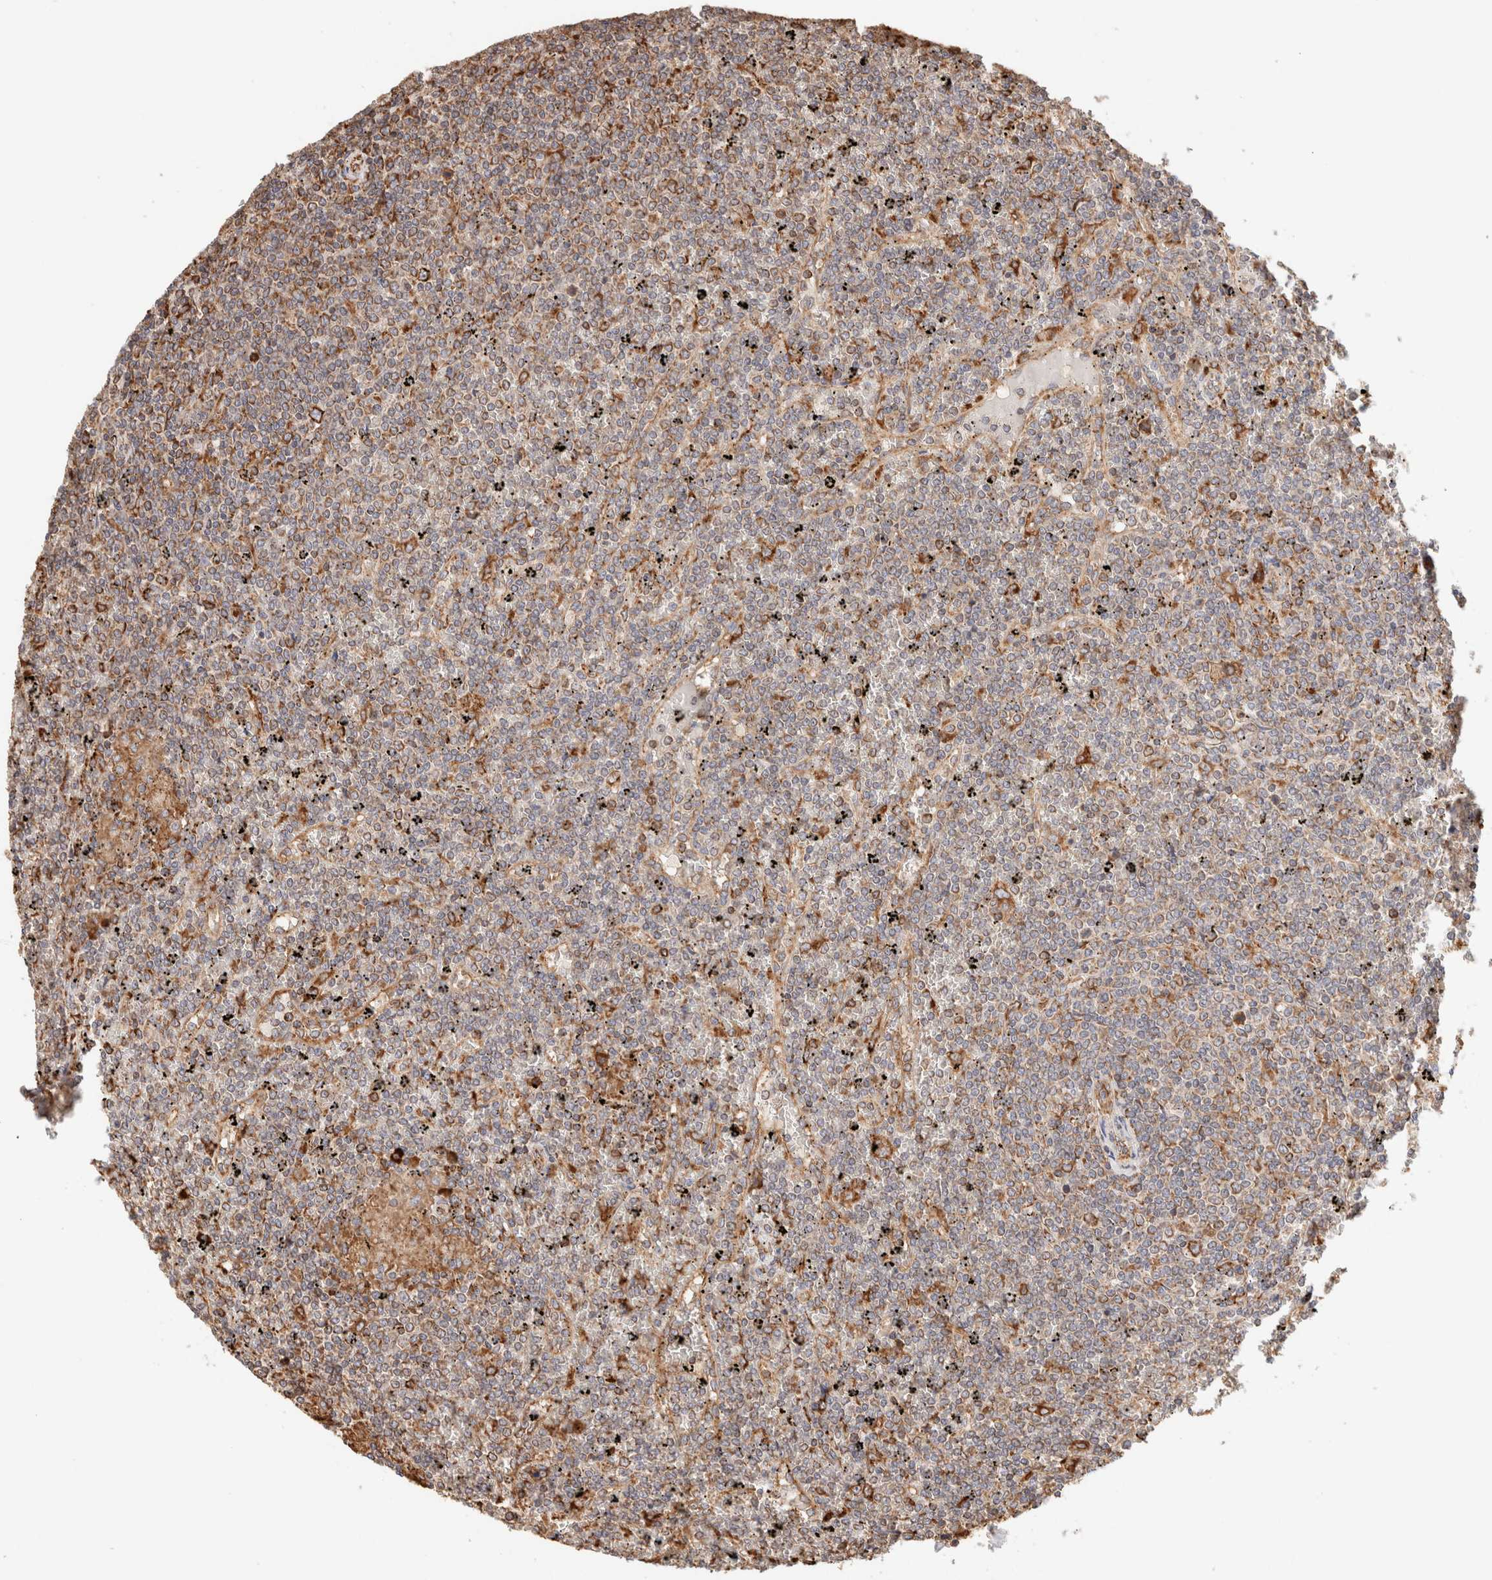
{"staining": {"intensity": "moderate", "quantity": ">75%", "location": "cytoplasmic/membranous"}, "tissue": "lymphoma", "cell_type": "Tumor cells", "image_type": "cancer", "snomed": [{"axis": "morphology", "description": "Malignant lymphoma, non-Hodgkin's type, Low grade"}, {"axis": "topography", "description": "Spleen"}], "caption": "Protein analysis of lymphoma tissue reveals moderate cytoplasmic/membranous staining in about >75% of tumor cells.", "gene": "FER", "patient": {"sex": "female", "age": 19}}